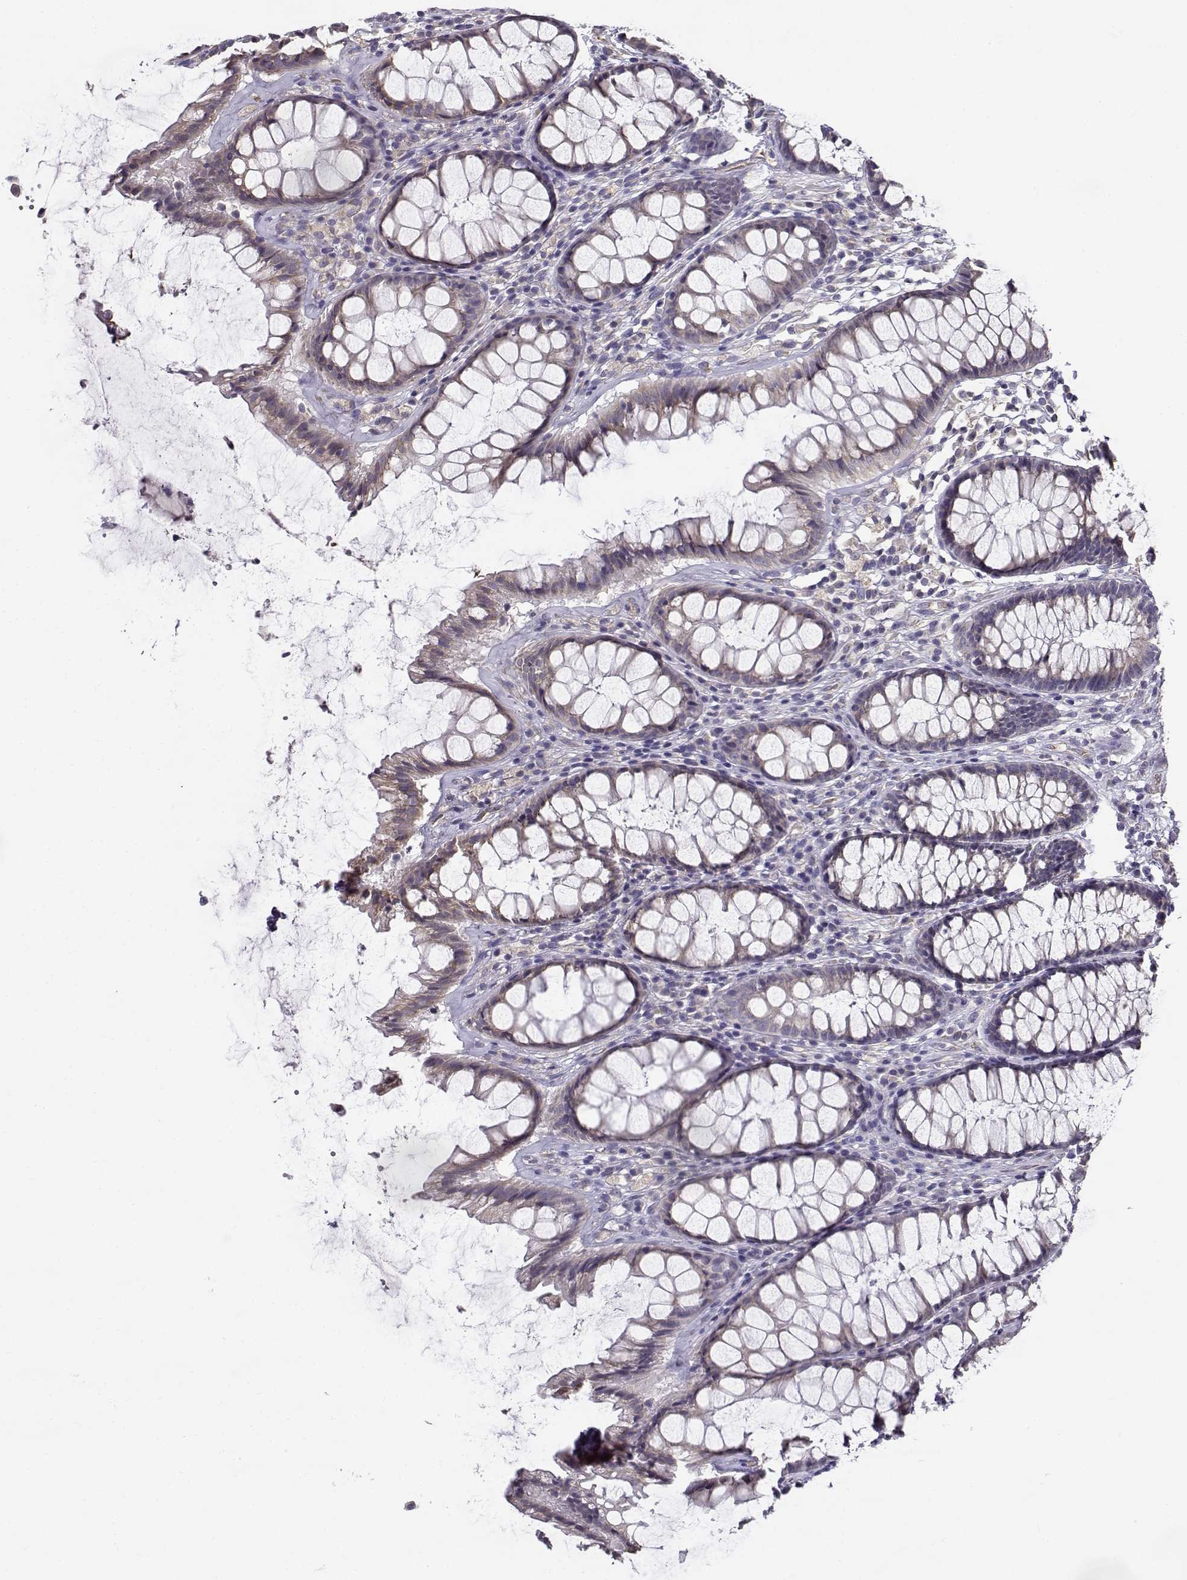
{"staining": {"intensity": "moderate", "quantity": "<25%", "location": "cytoplasmic/membranous"}, "tissue": "rectum", "cell_type": "Glandular cells", "image_type": "normal", "snomed": [{"axis": "morphology", "description": "Normal tissue, NOS"}, {"axis": "topography", "description": "Rectum"}], "caption": "Immunohistochemistry (DAB) staining of normal rectum exhibits moderate cytoplasmic/membranous protein staining in about <25% of glandular cells.", "gene": "BEND6", "patient": {"sex": "male", "age": 72}}